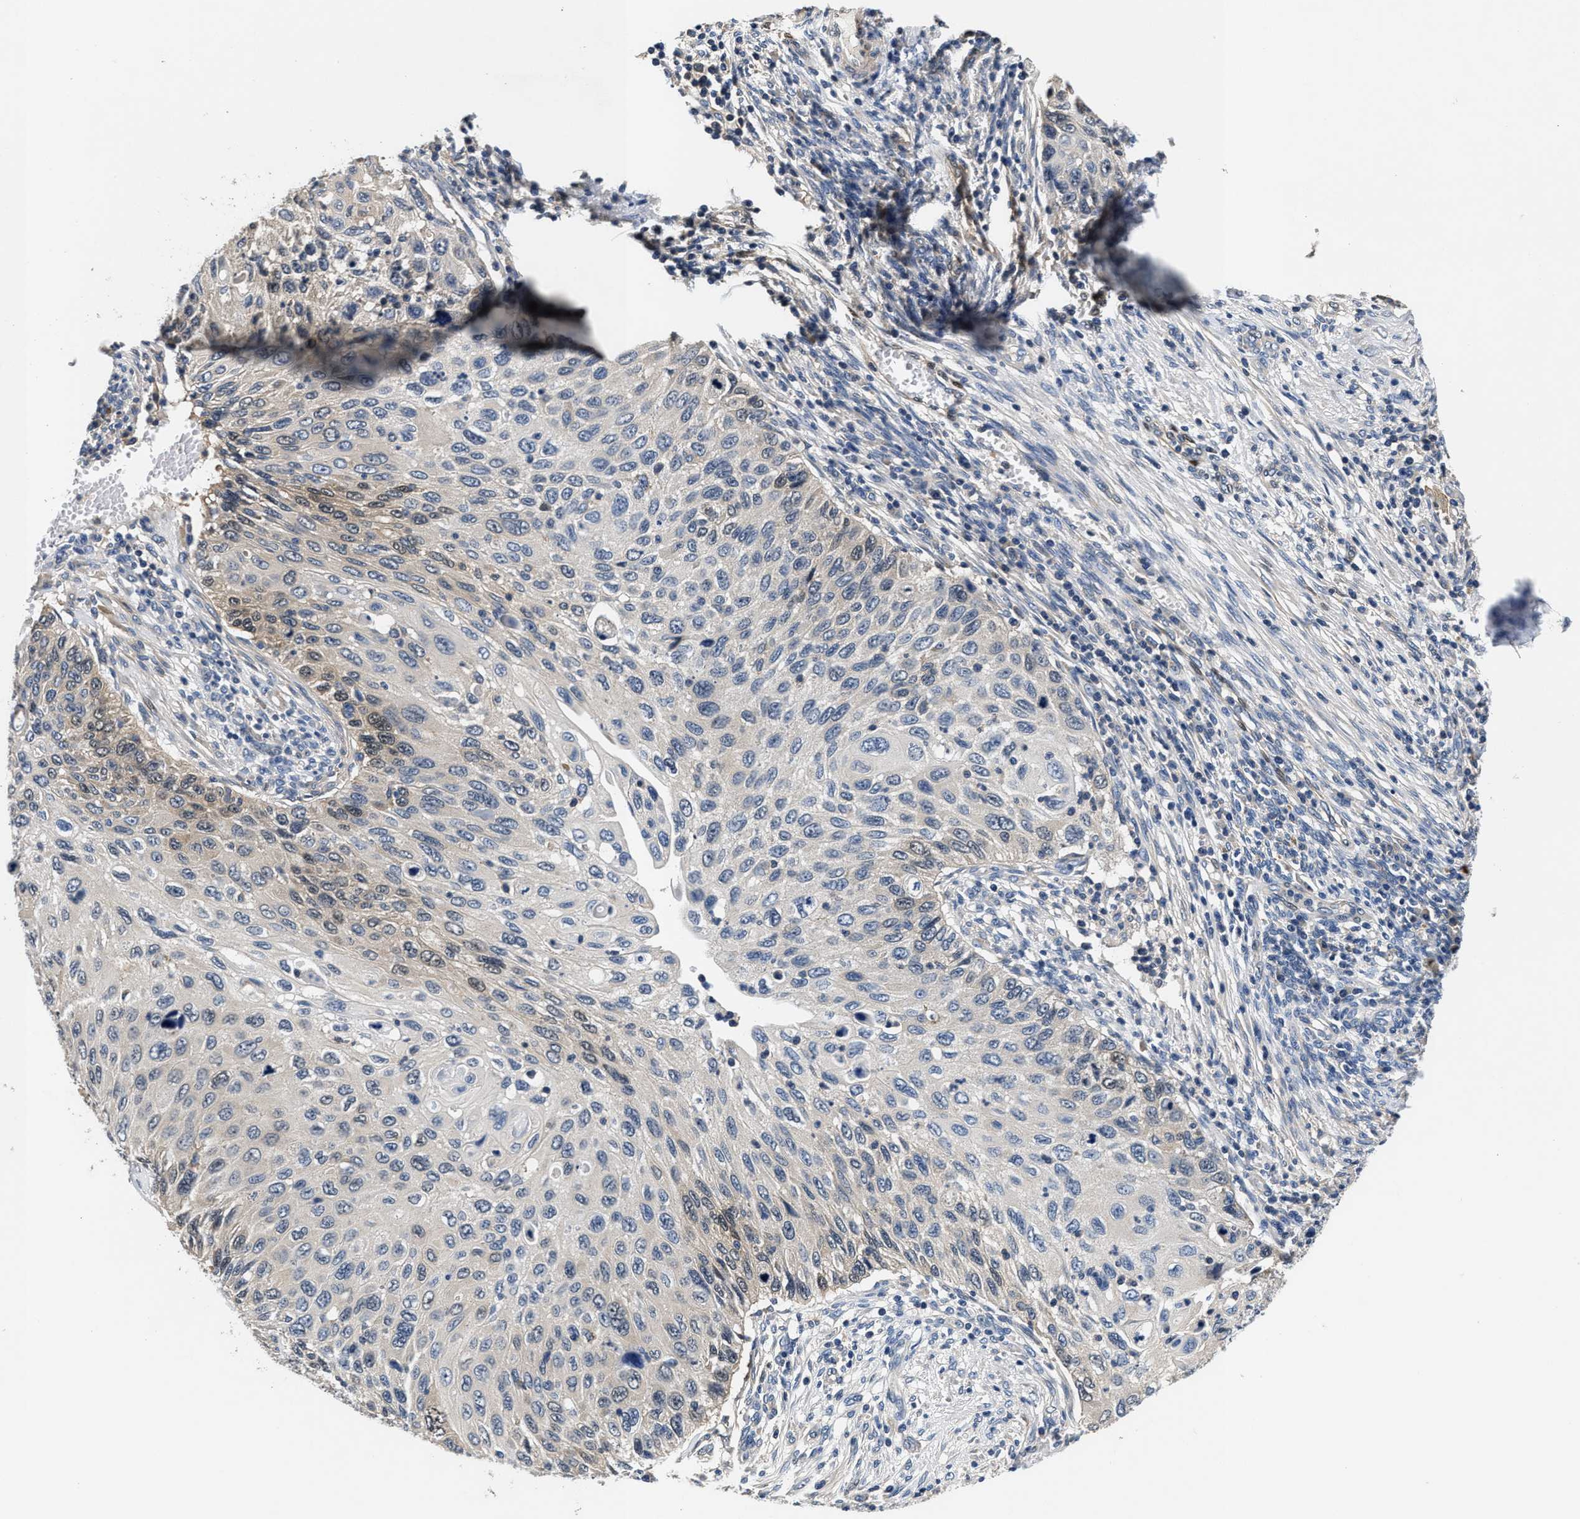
{"staining": {"intensity": "weak", "quantity": "<25%", "location": "cytoplasmic/membranous,nuclear"}, "tissue": "cervical cancer", "cell_type": "Tumor cells", "image_type": "cancer", "snomed": [{"axis": "morphology", "description": "Squamous cell carcinoma, NOS"}, {"axis": "topography", "description": "Cervix"}], "caption": "Immunohistochemical staining of human cervical squamous cell carcinoma exhibits no significant expression in tumor cells. (DAB (3,3'-diaminobenzidine) IHC, high magnification).", "gene": "ANKIB1", "patient": {"sex": "female", "age": 70}}